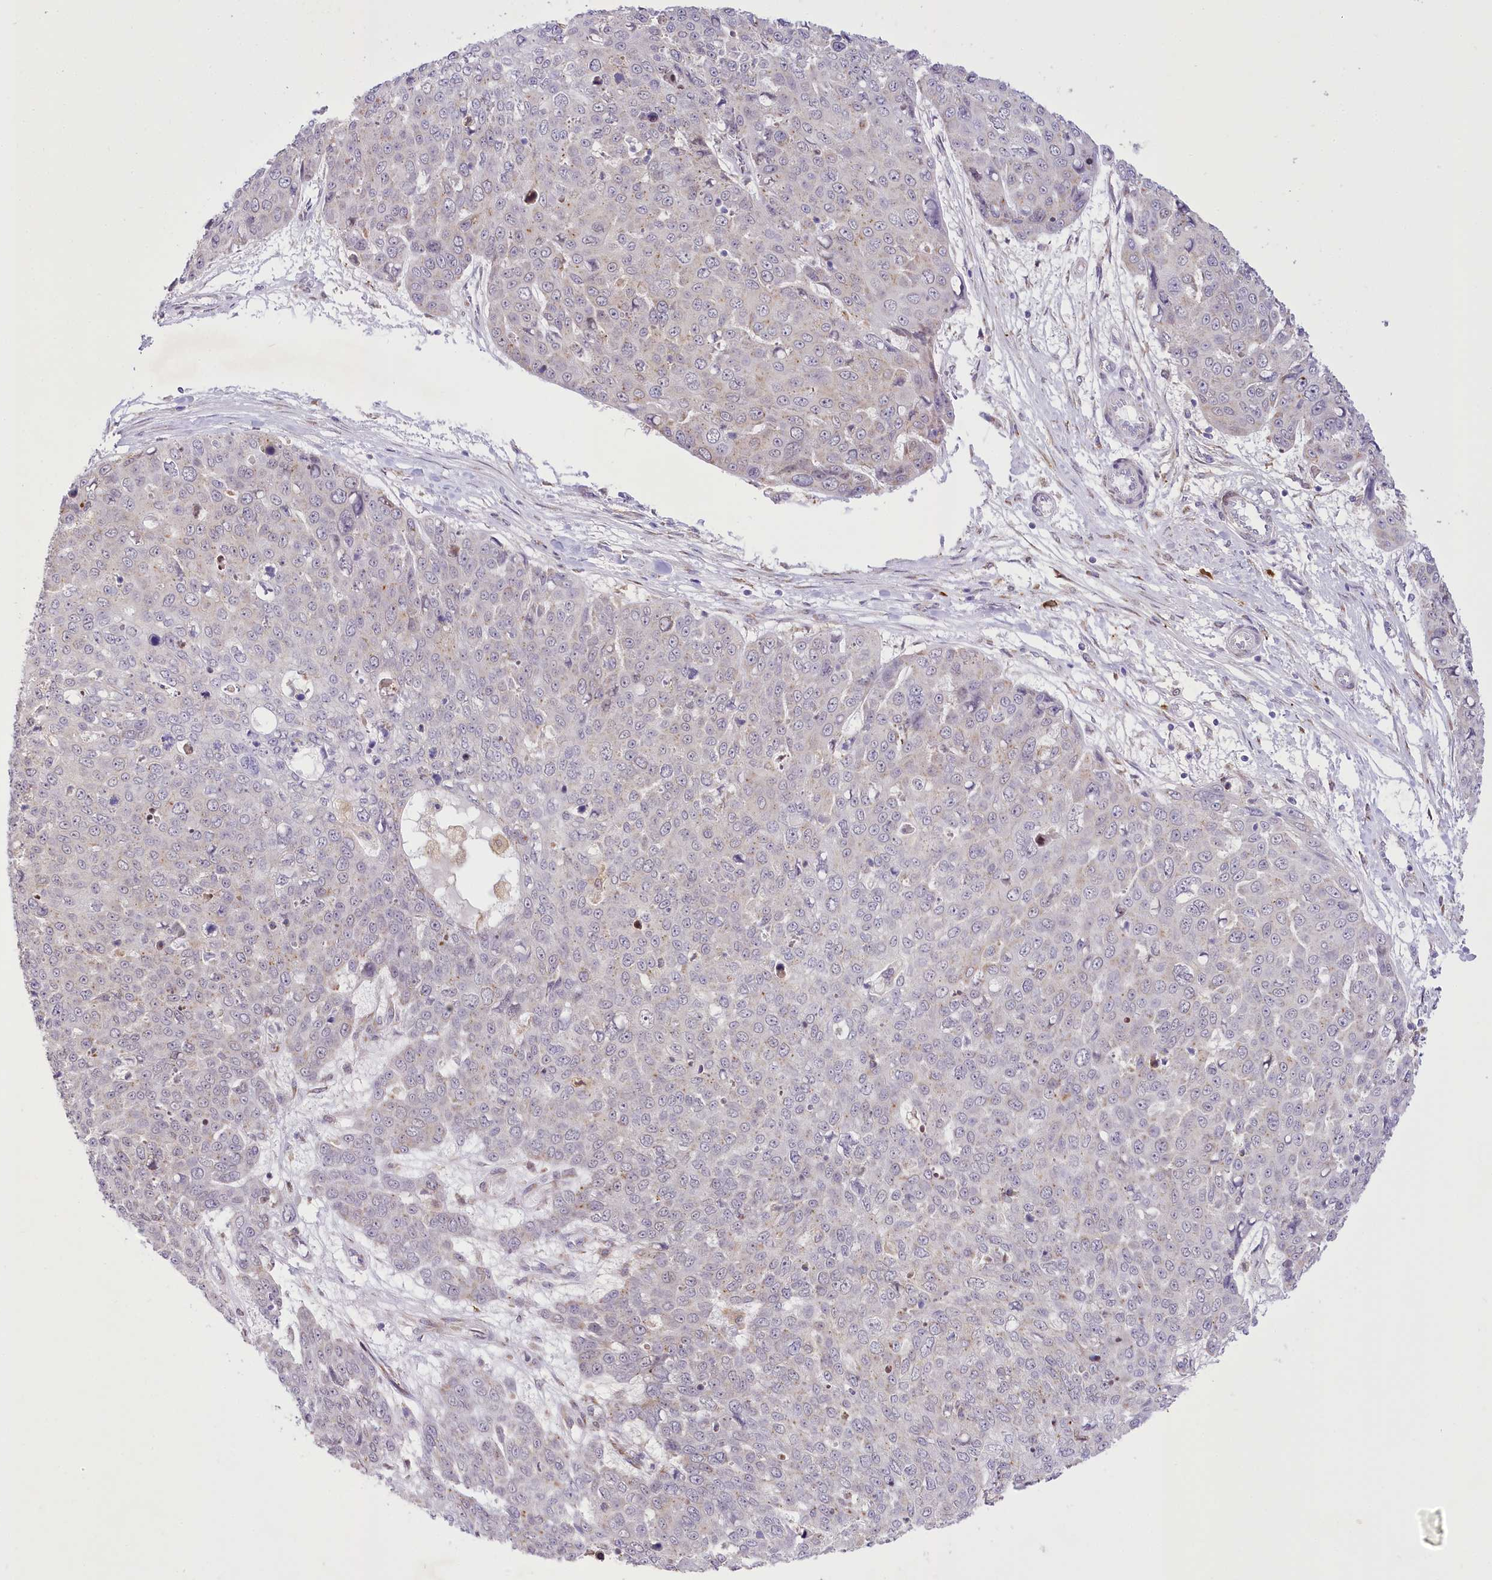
{"staining": {"intensity": "negative", "quantity": "none", "location": "none"}, "tissue": "skin cancer", "cell_type": "Tumor cells", "image_type": "cancer", "snomed": [{"axis": "morphology", "description": "Squamous cell carcinoma, NOS"}, {"axis": "topography", "description": "Skin"}], "caption": "IHC histopathology image of human squamous cell carcinoma (skin) stained for a protein (brown), which shows no positivity in tumor cells.", "gene": "NCKAP5", "patient": {"sex": "male", "age": 71}}